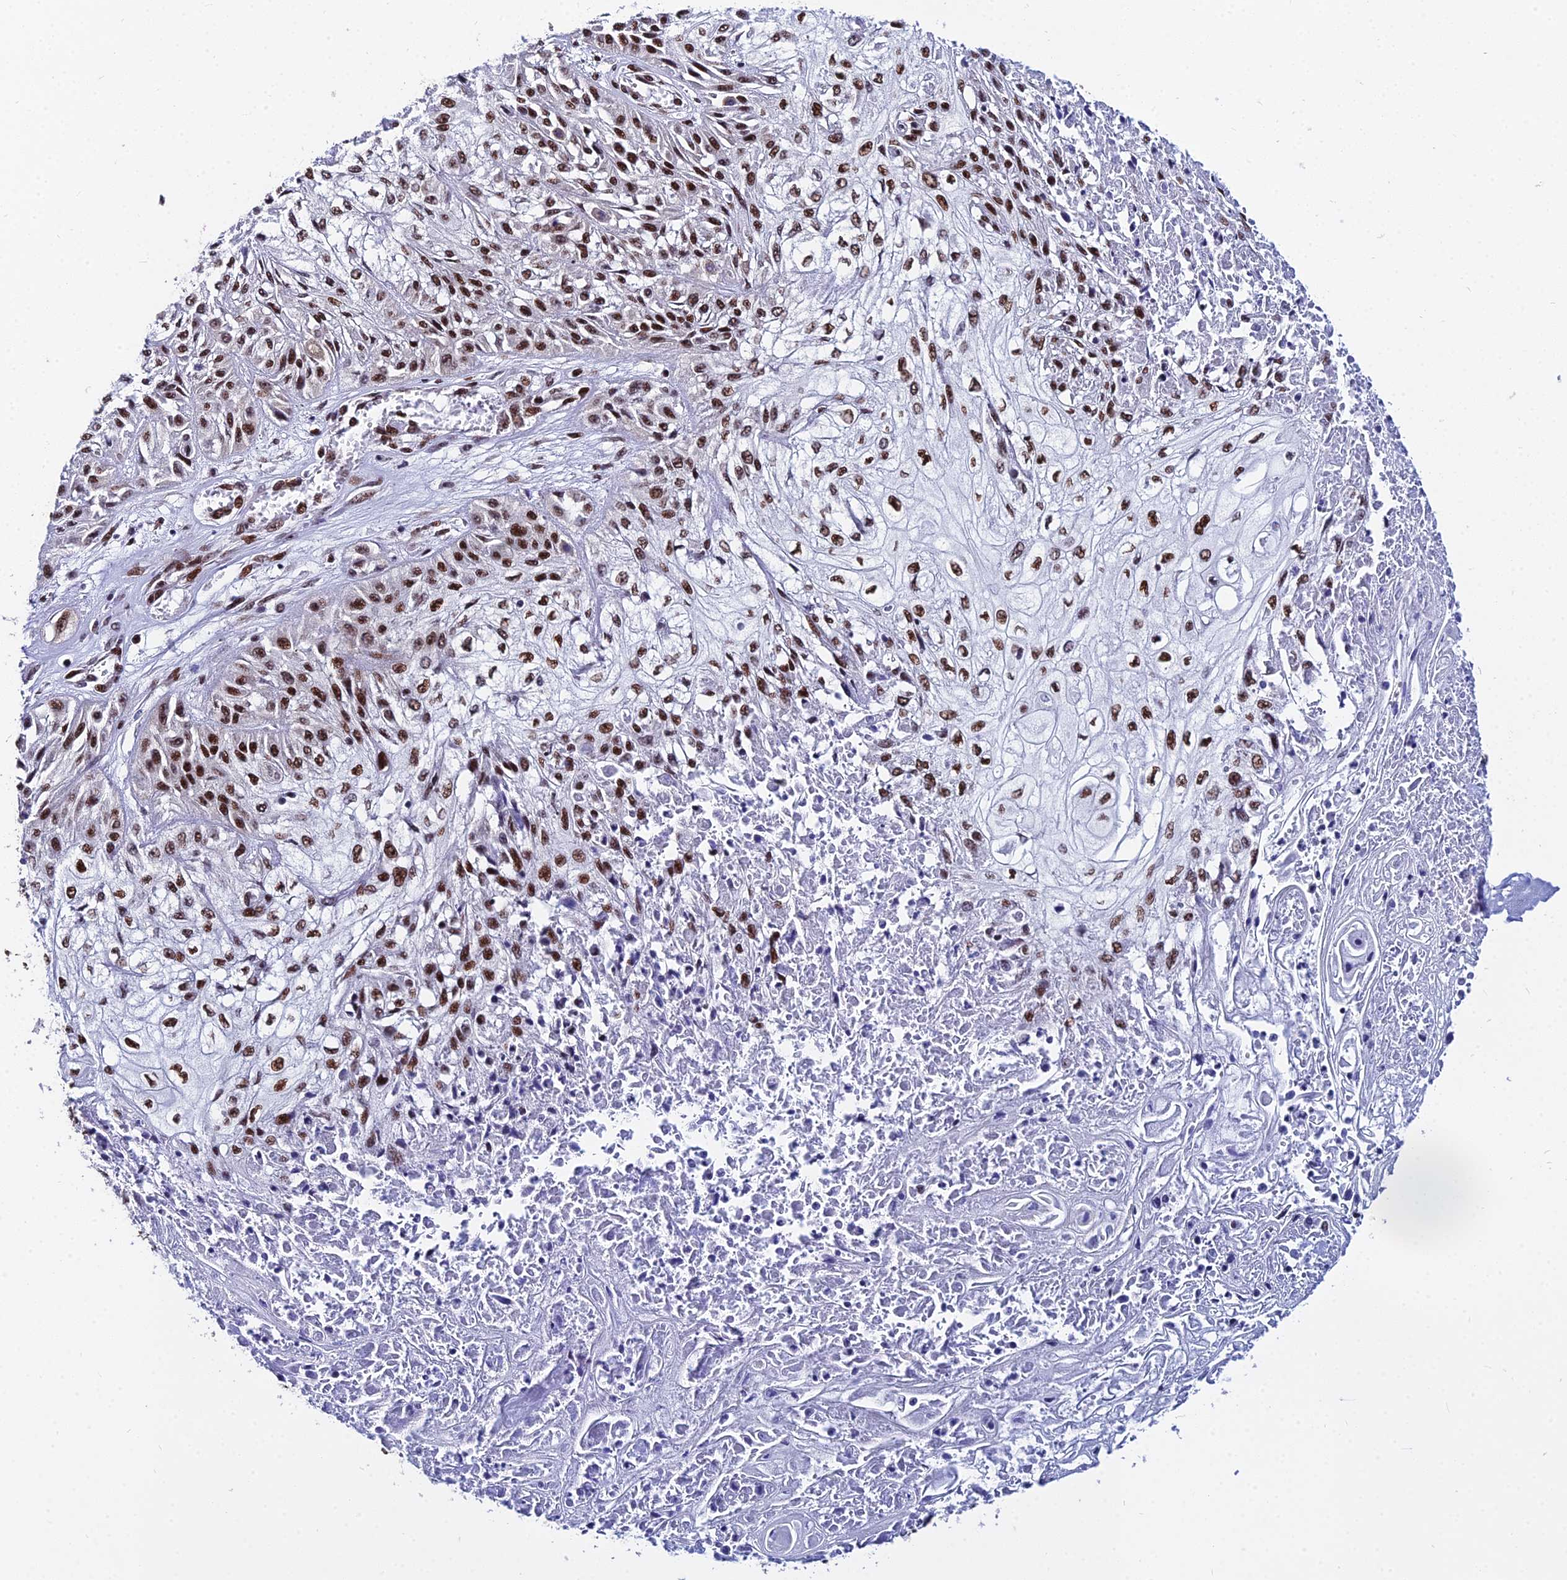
{"staining": {"intensity": "moderate", "quantity": ">75%", "location": "nuclear"}, "tissue": "skin cancer", "cell_type": "Tumor cells", "image_type": "cancer", "snomed": [{"axis": "morphology", "description": "Squamous cell carcinoma, NOS"}, {"axis": "morphology", "description": "Squamous cell carcinoma, metastatic, NOS"}, {"axis": "topography", "description": "Skin"}, {"axis": "topography", "description": "Lymph node"}], "caption": "A high-resolution image shows IHC staining of skin cancer, which reveals moderate nuclear expression in about >75% of tumor cells.", "gene": "HNRNPH1", "patient": {"sex": "male", "age": 75}}